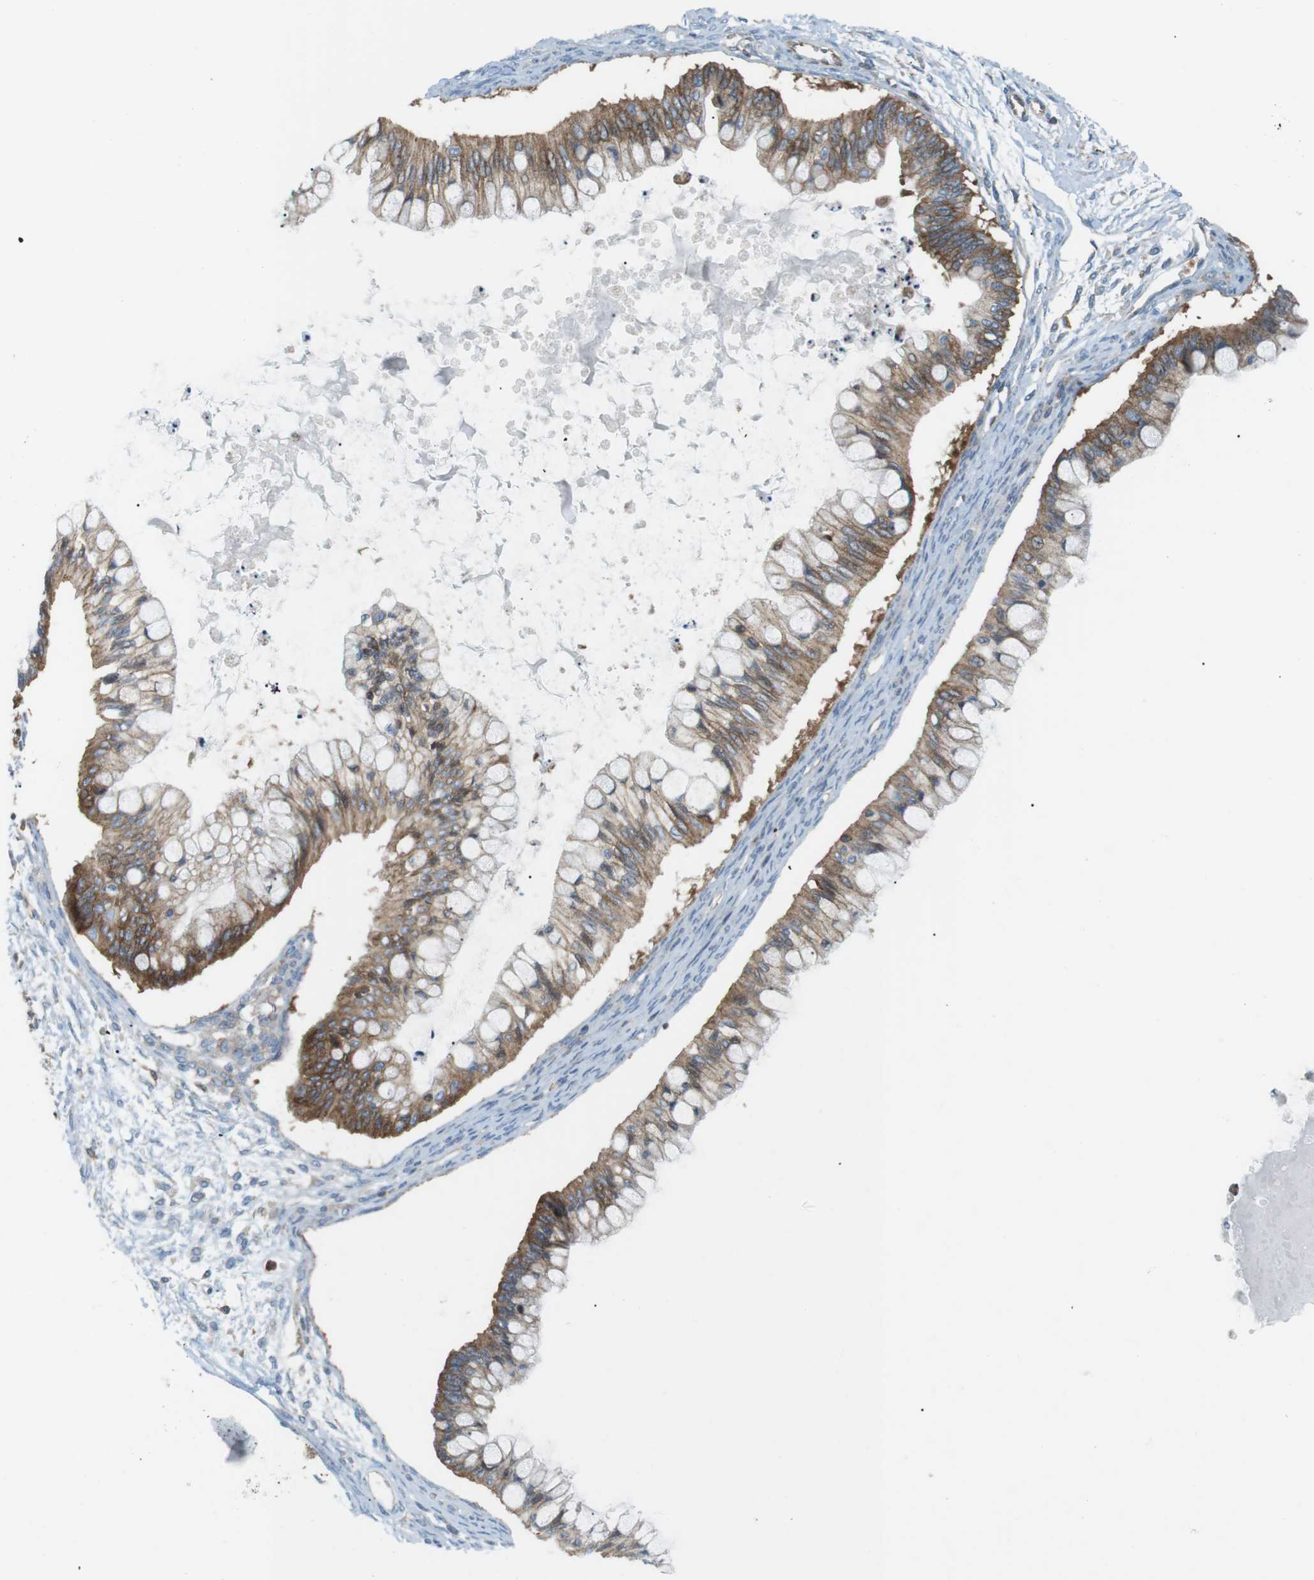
{"staining": {"intensity": "moderate", "quantity": ">75%", "location": "cytoplasmic/membranous"}, "tissue": "ovarian cancer", "cell_type": "Tumor cells", "image_type": "cancer", "snomed": [{"axis": "morphology", "description": "Cystadenocarcinoma, mucinous, NOS"}, {"axis": "topography", "description": "Ovary"}], "caption": "A high-resolution image shows IHC staining of mucinous cystadenocarcinoma (ovarian), which displays moderate cytoplasmic/membranous expression in approximately >75% of tumor cells.", "gene": "FLII", "patient": {"sex": "female", "age": 57}}